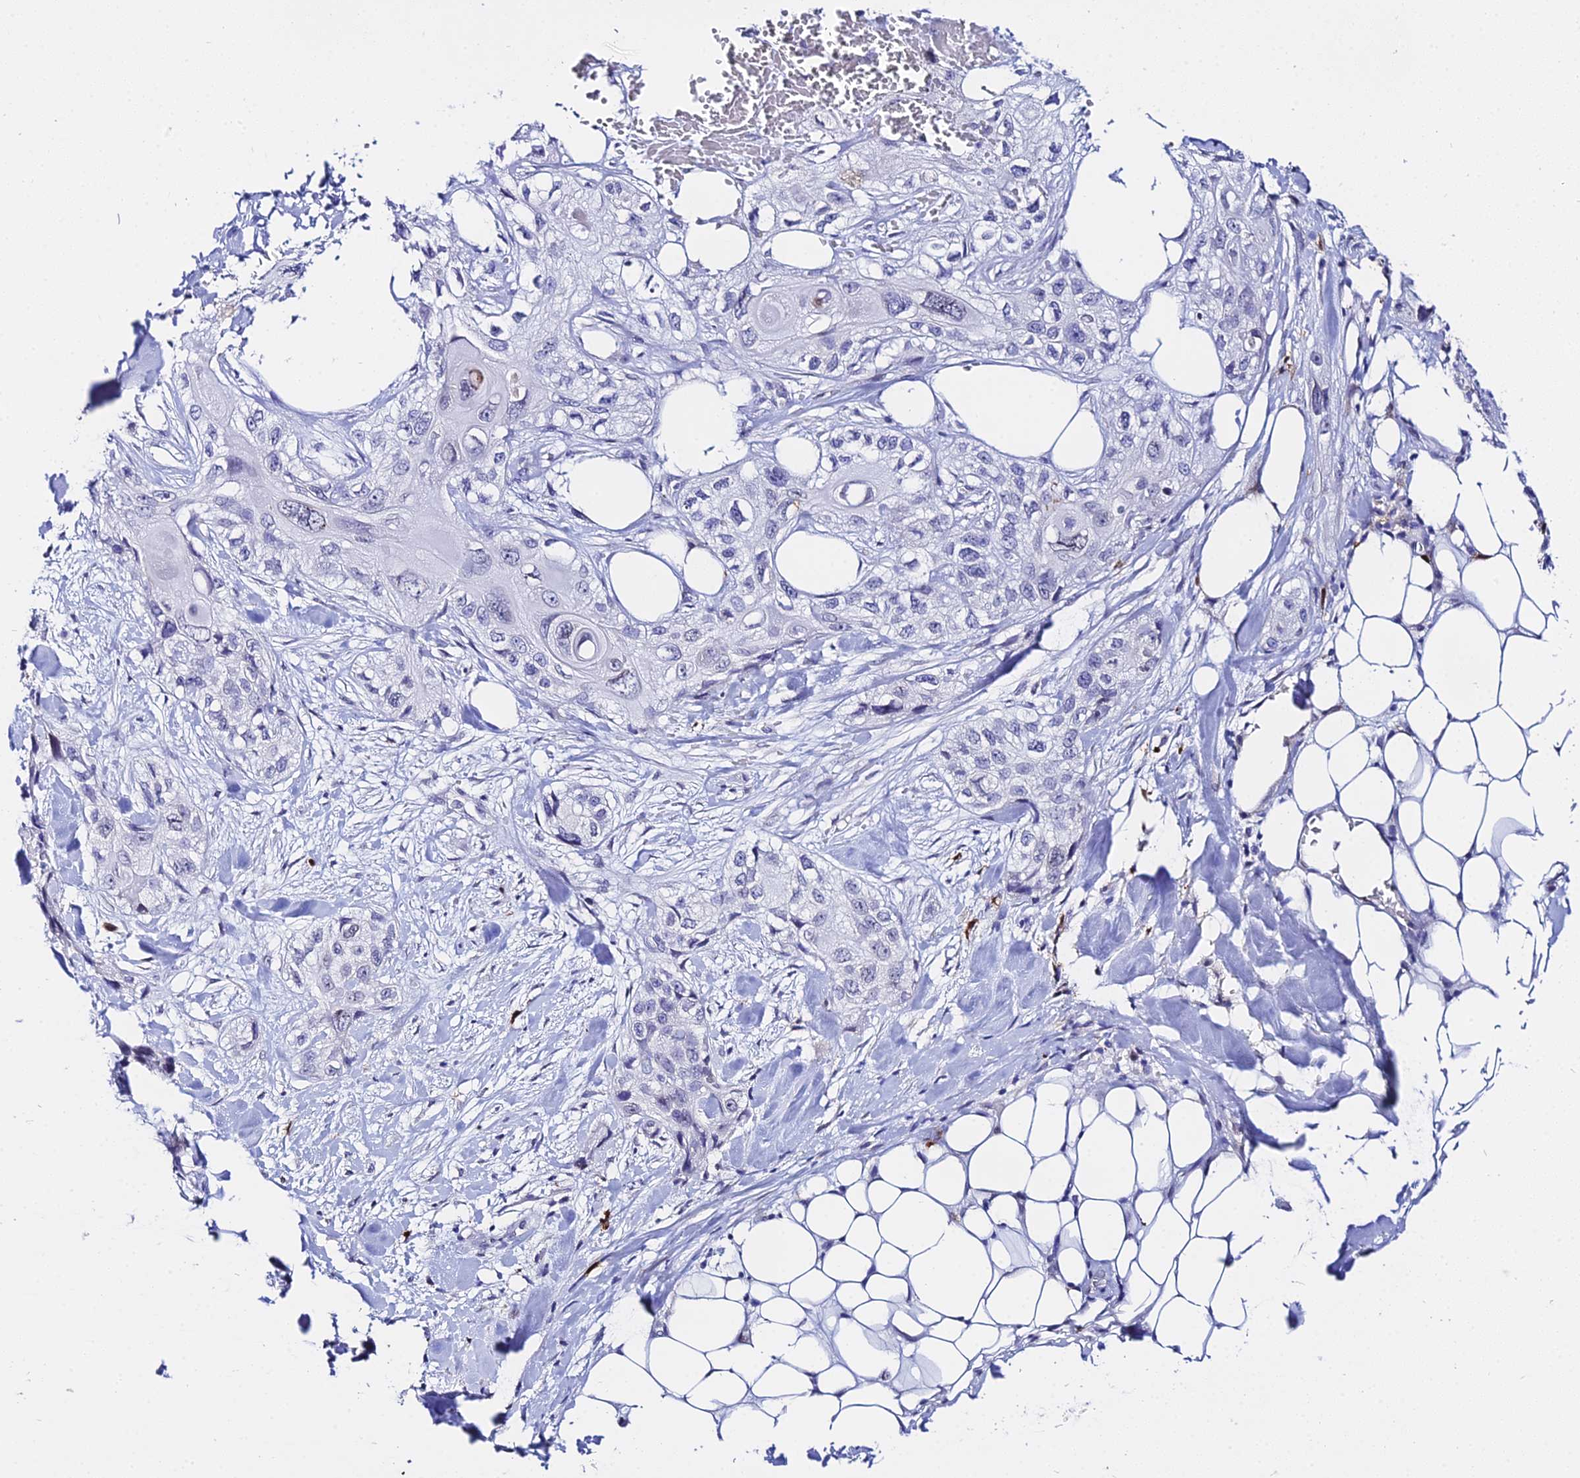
{"staining": {"intensity": "negative", "quantity": "none", "location": "none"}, "tissue": "skin cancer", "cell_type": "Tumor cells", "image_type": "cancer", "snomed": [{"axis": "morphology", "description": "Normal tissue, NOS"}, {"axis": "morphology", "description": "Squamous cell carcinoma, NOS"}, {"axis": "topography", "description": "Skin"}], "caption": "The image reveals no significant positivity in tumor cells of squamous cell carcinoma (skin).", "gene": "MCM10", "patient": {"sex": "male", "age": 72}}